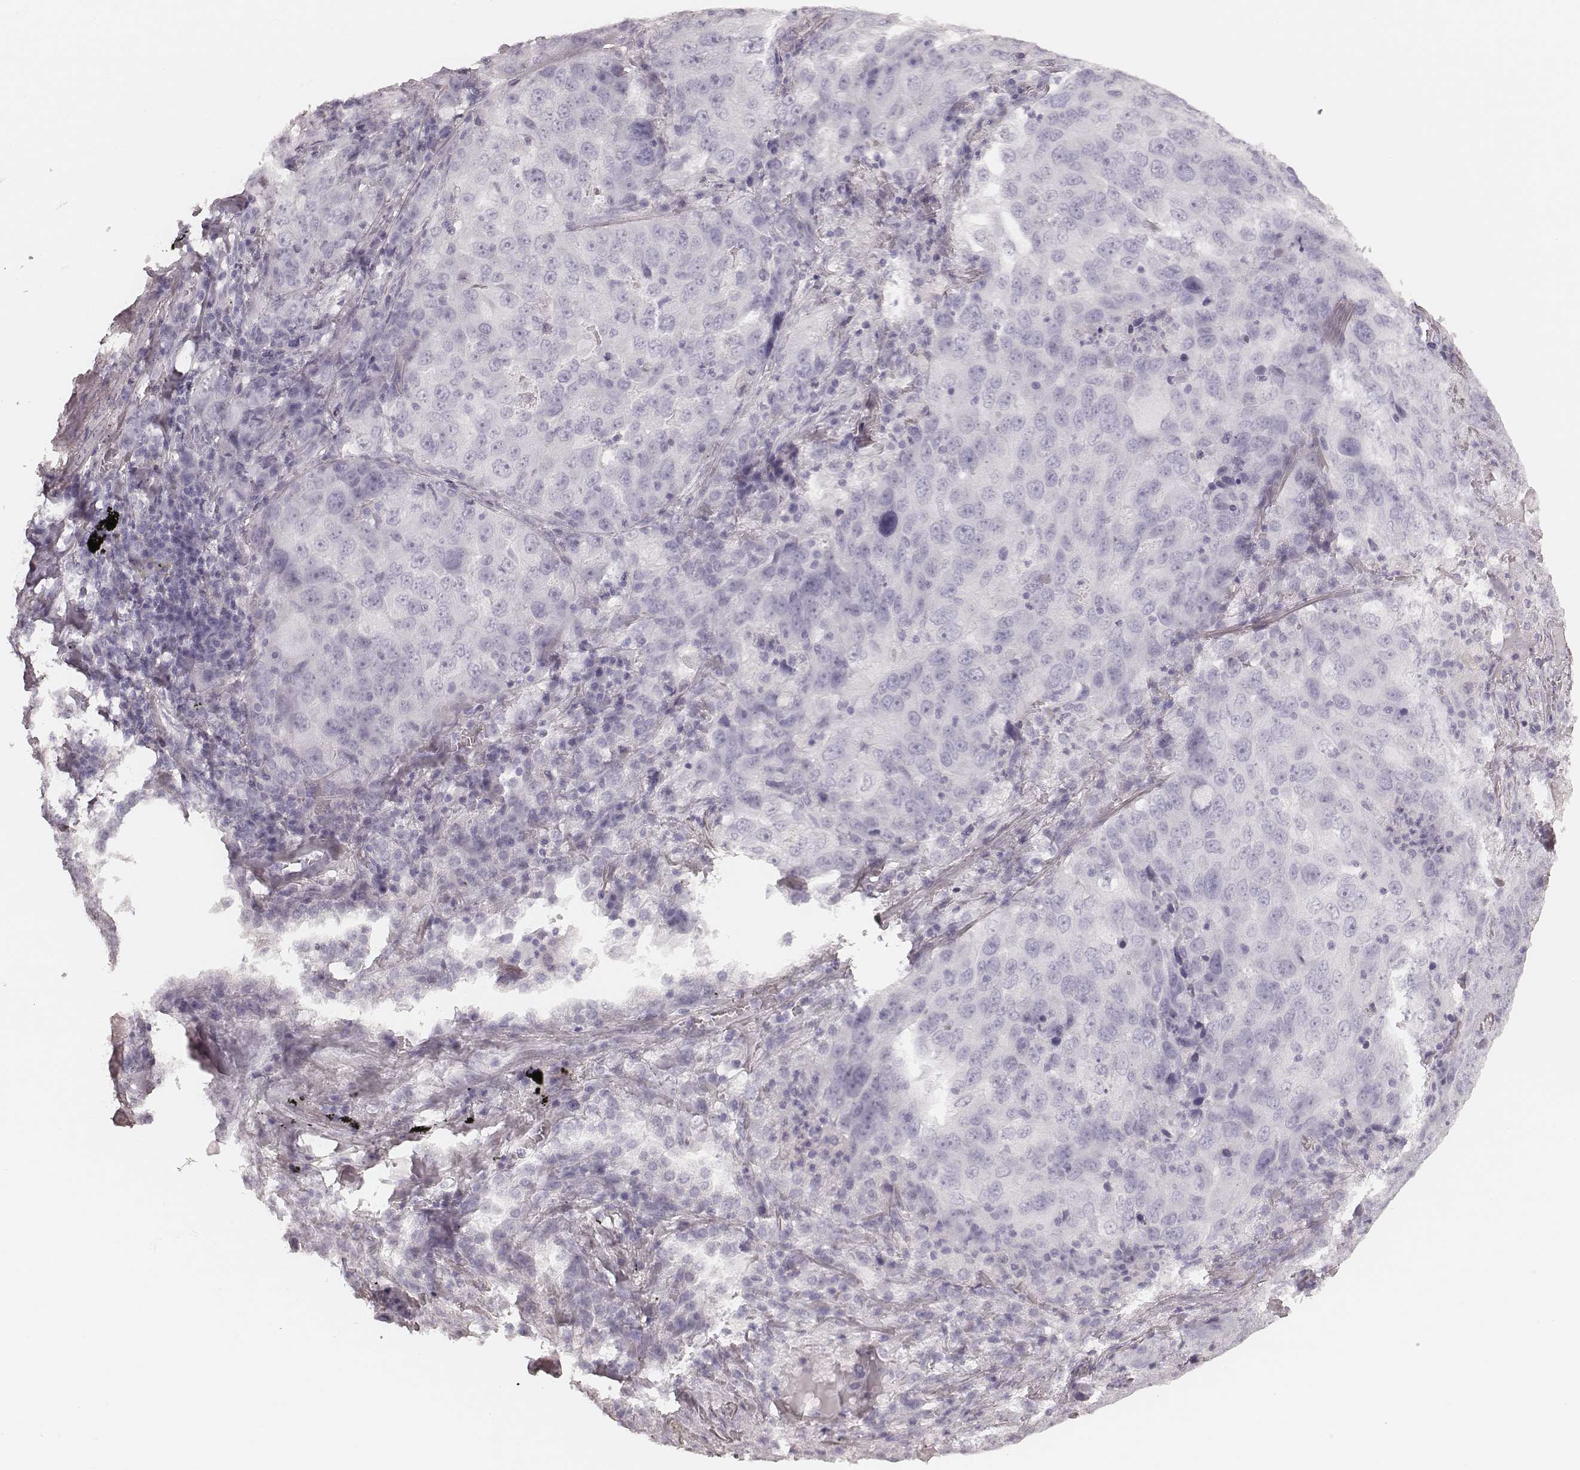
{"staining": {"intensity": "negative", "quantity": "none", "location": "none"}, "tissue": "lung cancer", "cell_type": "Tumor cells", "image_type": "cancer", "snomed": [{"axis": "morphology", "description": "Adenocarcinoma, NOS"}, {"axis": "topography", "description": "Lung"}], "caption": "A photomicrograph of lung cancer stained for a protein exhibits no brown staining in tumor cells.", "gene": "MSX1", "patient": {"sex": "female", "age": 61}}